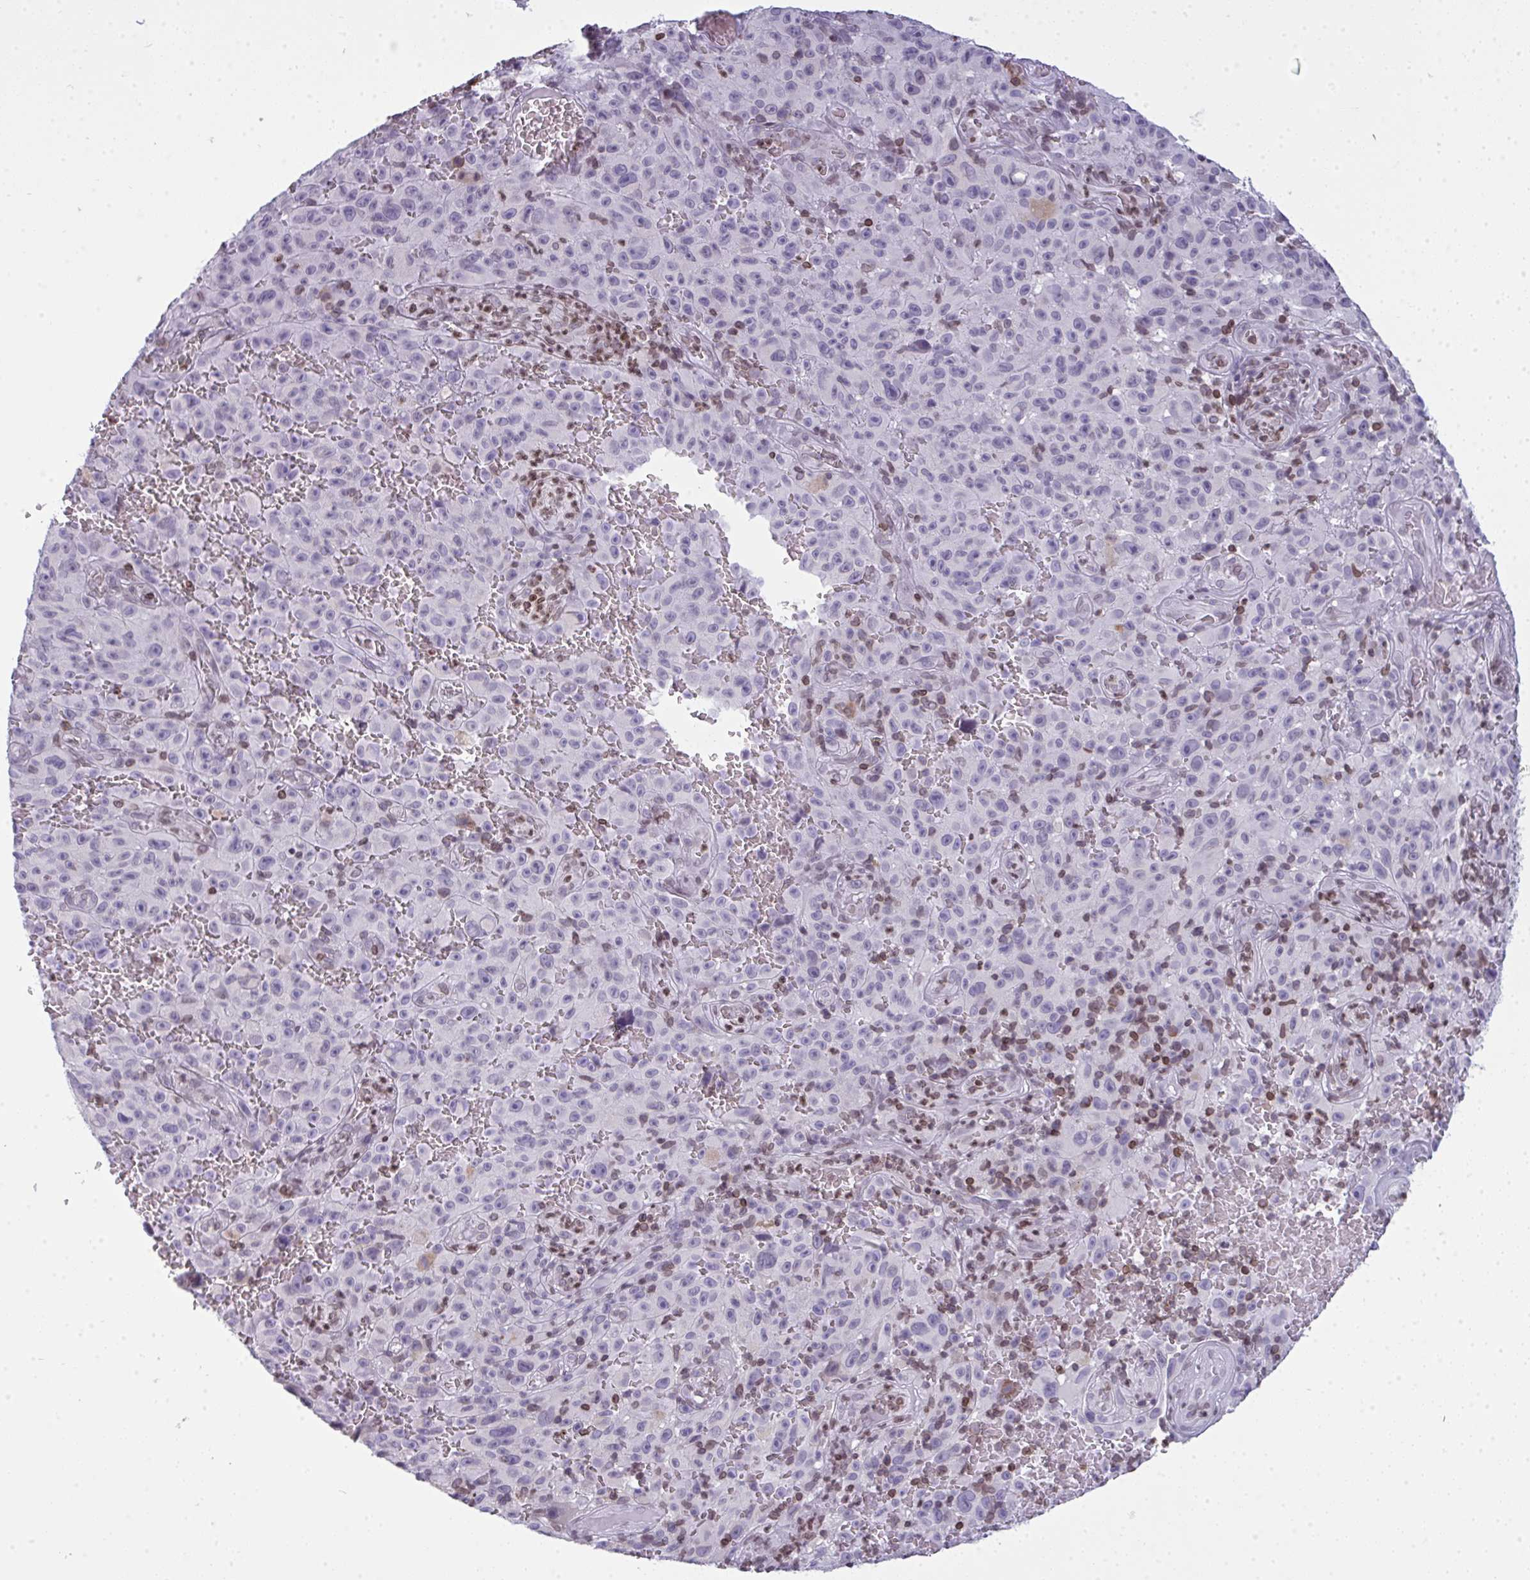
{"staining": {"intensity": "negative", "quantity": "none", "location": "none"}, "tissue": "melanoma", "cell_type": "Tumor cells", "image_type": "cancer", "snomed": [{"axis": "morphology", "description": "Malignant melanoma, NOS"}, {"axis": "topography", "description": "Skin"}], "caption": "Immunohistochemical staining of human melanoma demonstrates no significant staining in tumor cells.", "gene": "LMNB2", "patient": {"sex": "female", "age": 82}}